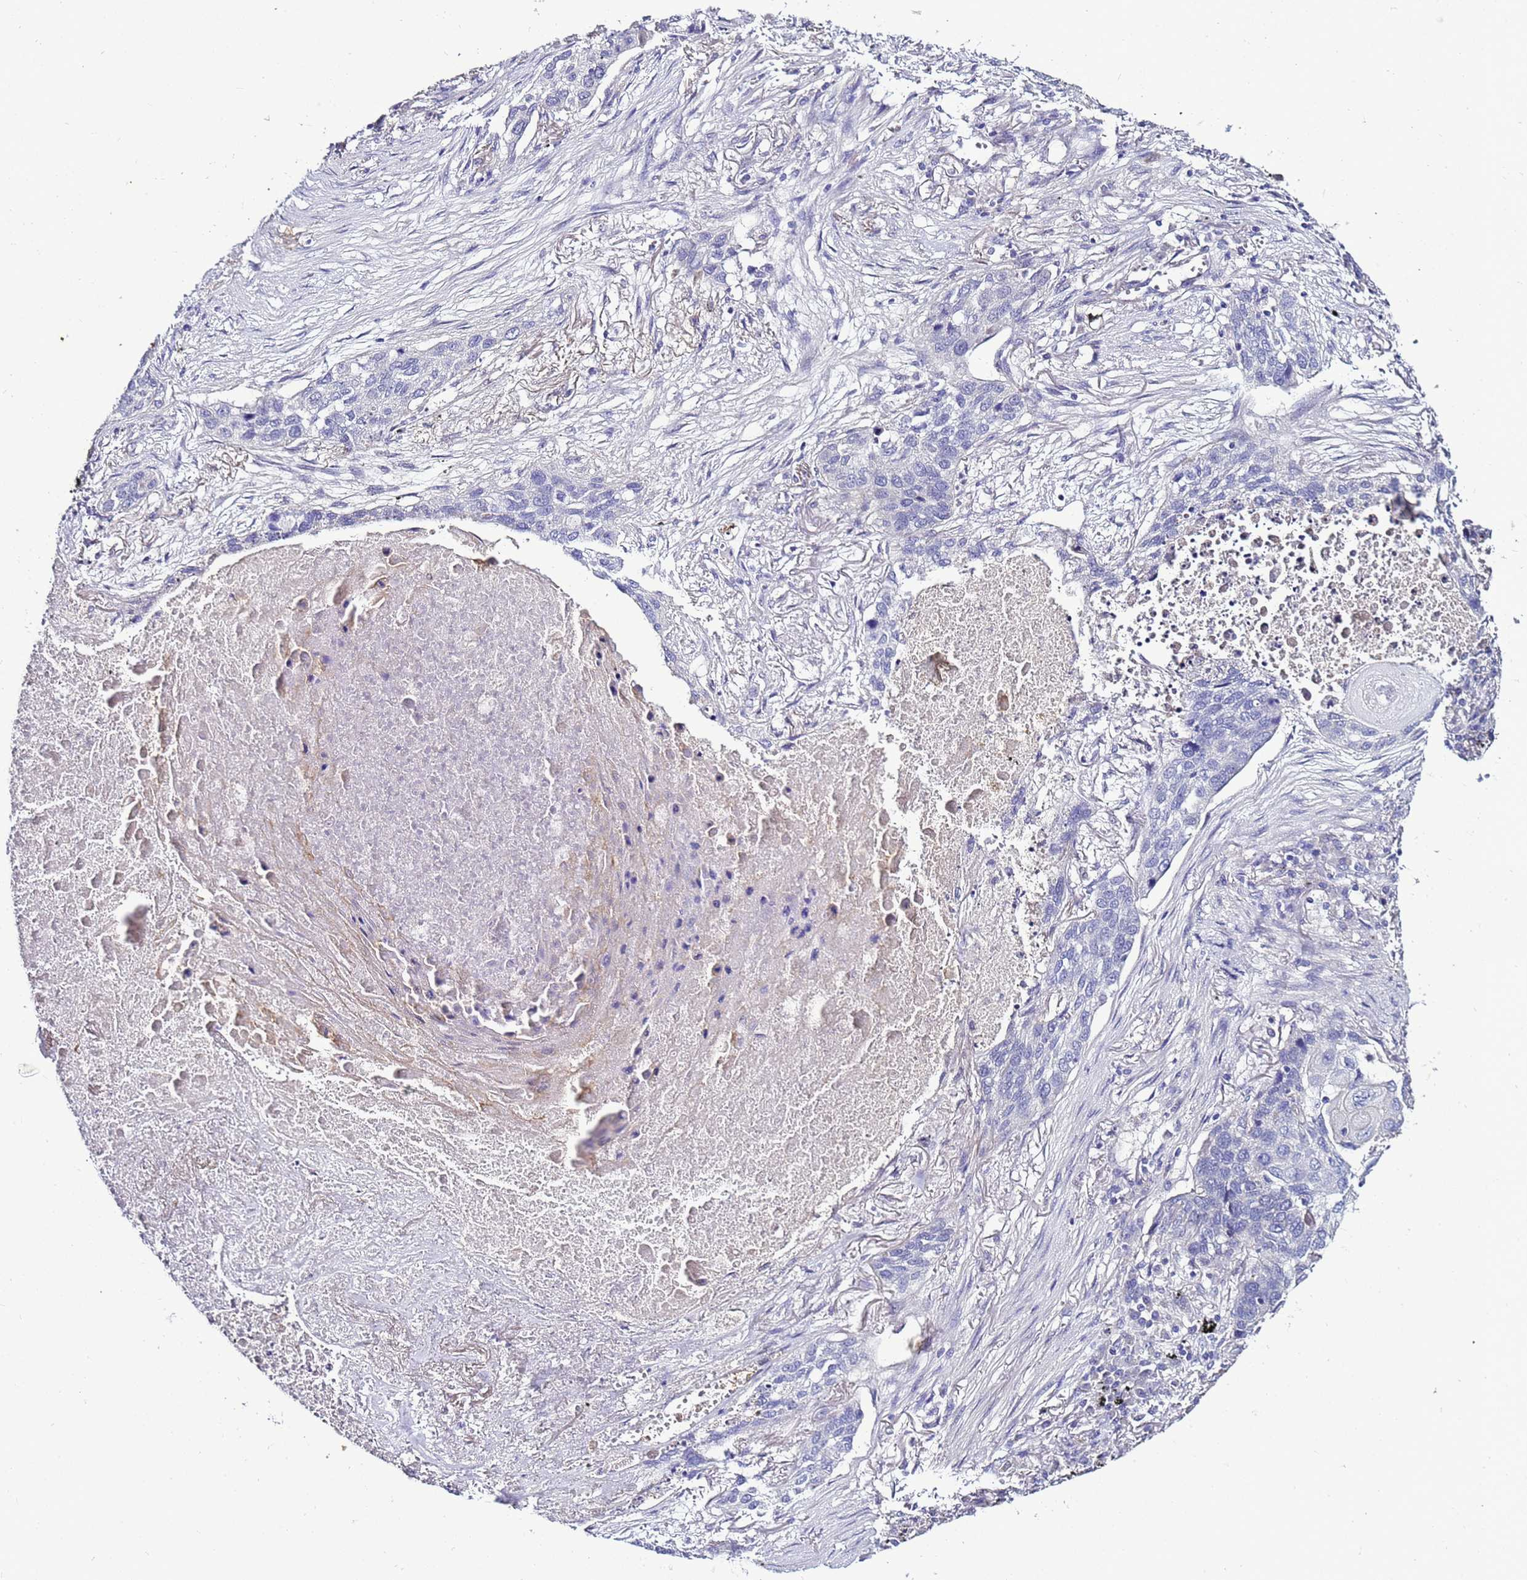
{"staining": {"intensity": "moderate", "quantity": "<25%", "location": "cytoplasmic/membranous"}, "tissue": "lung cancer", "cell_type": "Tumor cells", "image_type": "cancer", "snomed": [{"axis": "morphology", "description": "Squamous cell carcinoma, NOS"}, {"axis": "topography", "description": "Lung"}], "caption": "Protein staining demonstrates moderate cytoplasmic/membranous staining in approximately <25% of tumor cells in squamous cell carcinoma (lung).", "gene": "FAM166B", "patient": {"sex": "female", "age": 63}}